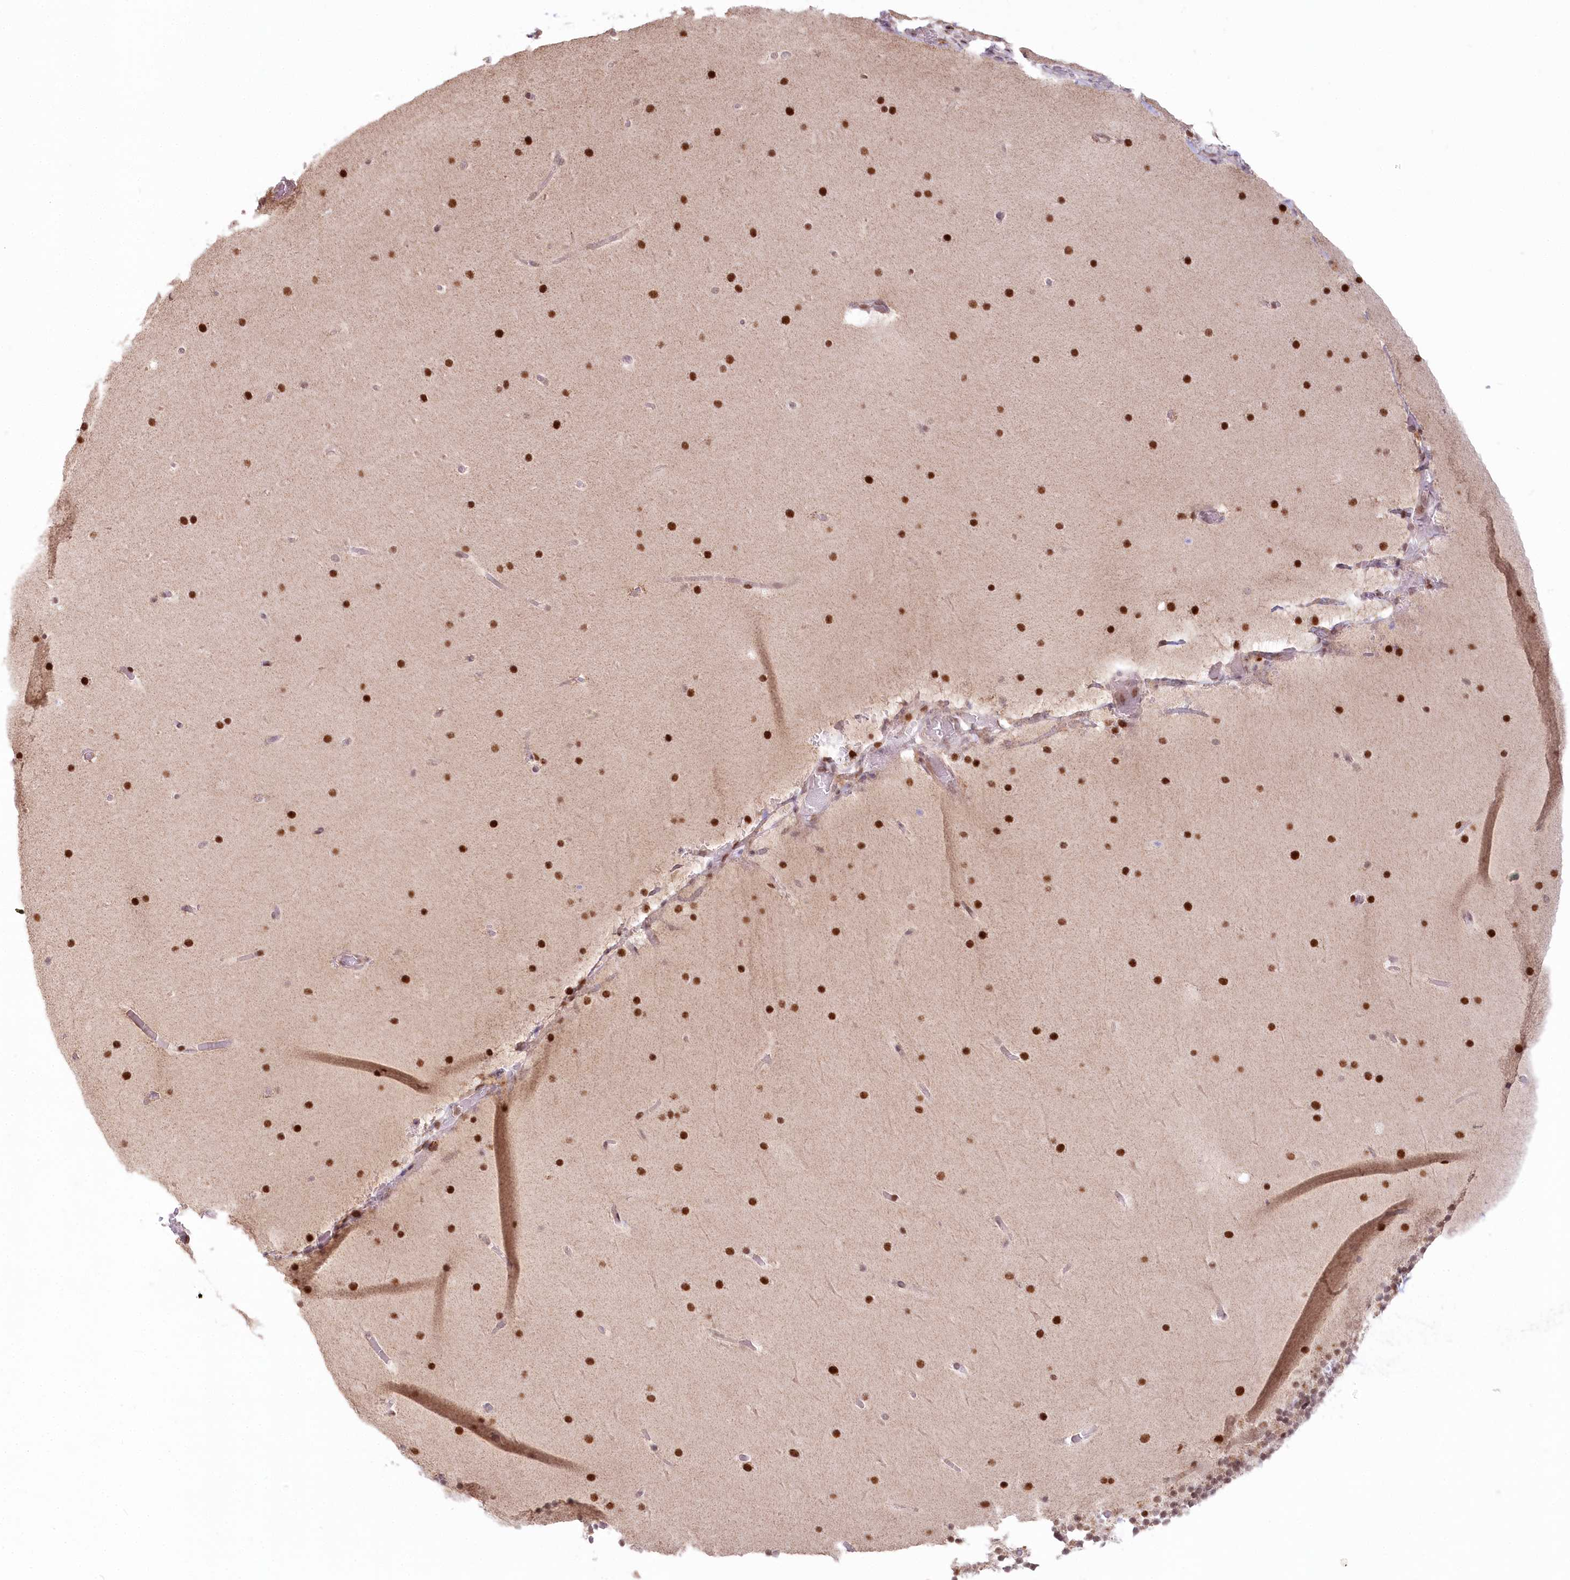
{"staining": {"intensity": "weak", "quantity": "25%-75%", "location": "cytoplasmic/membranous"}, "tissue": "cerebellum", "cell_type": "Cells in granular layer", "image_type": "normal", "snomed": [{"axis": "morphology", "description": "Normal tissue, NOS"}, {"axis": "topography", "description": "Cerebellum"}], "caption": "Immunohistochemistry (IHC) micrograph of benign cerebellum: cerebellum stained using IHC displays low levels of weak protein expression localized specifically in the cytoplasmic/membranous of cells in granular layer, appearing as a cytoplasmic/membranous brown color.", "gene": "PYURF", "patient": {"sex": "male", "age": 57}}